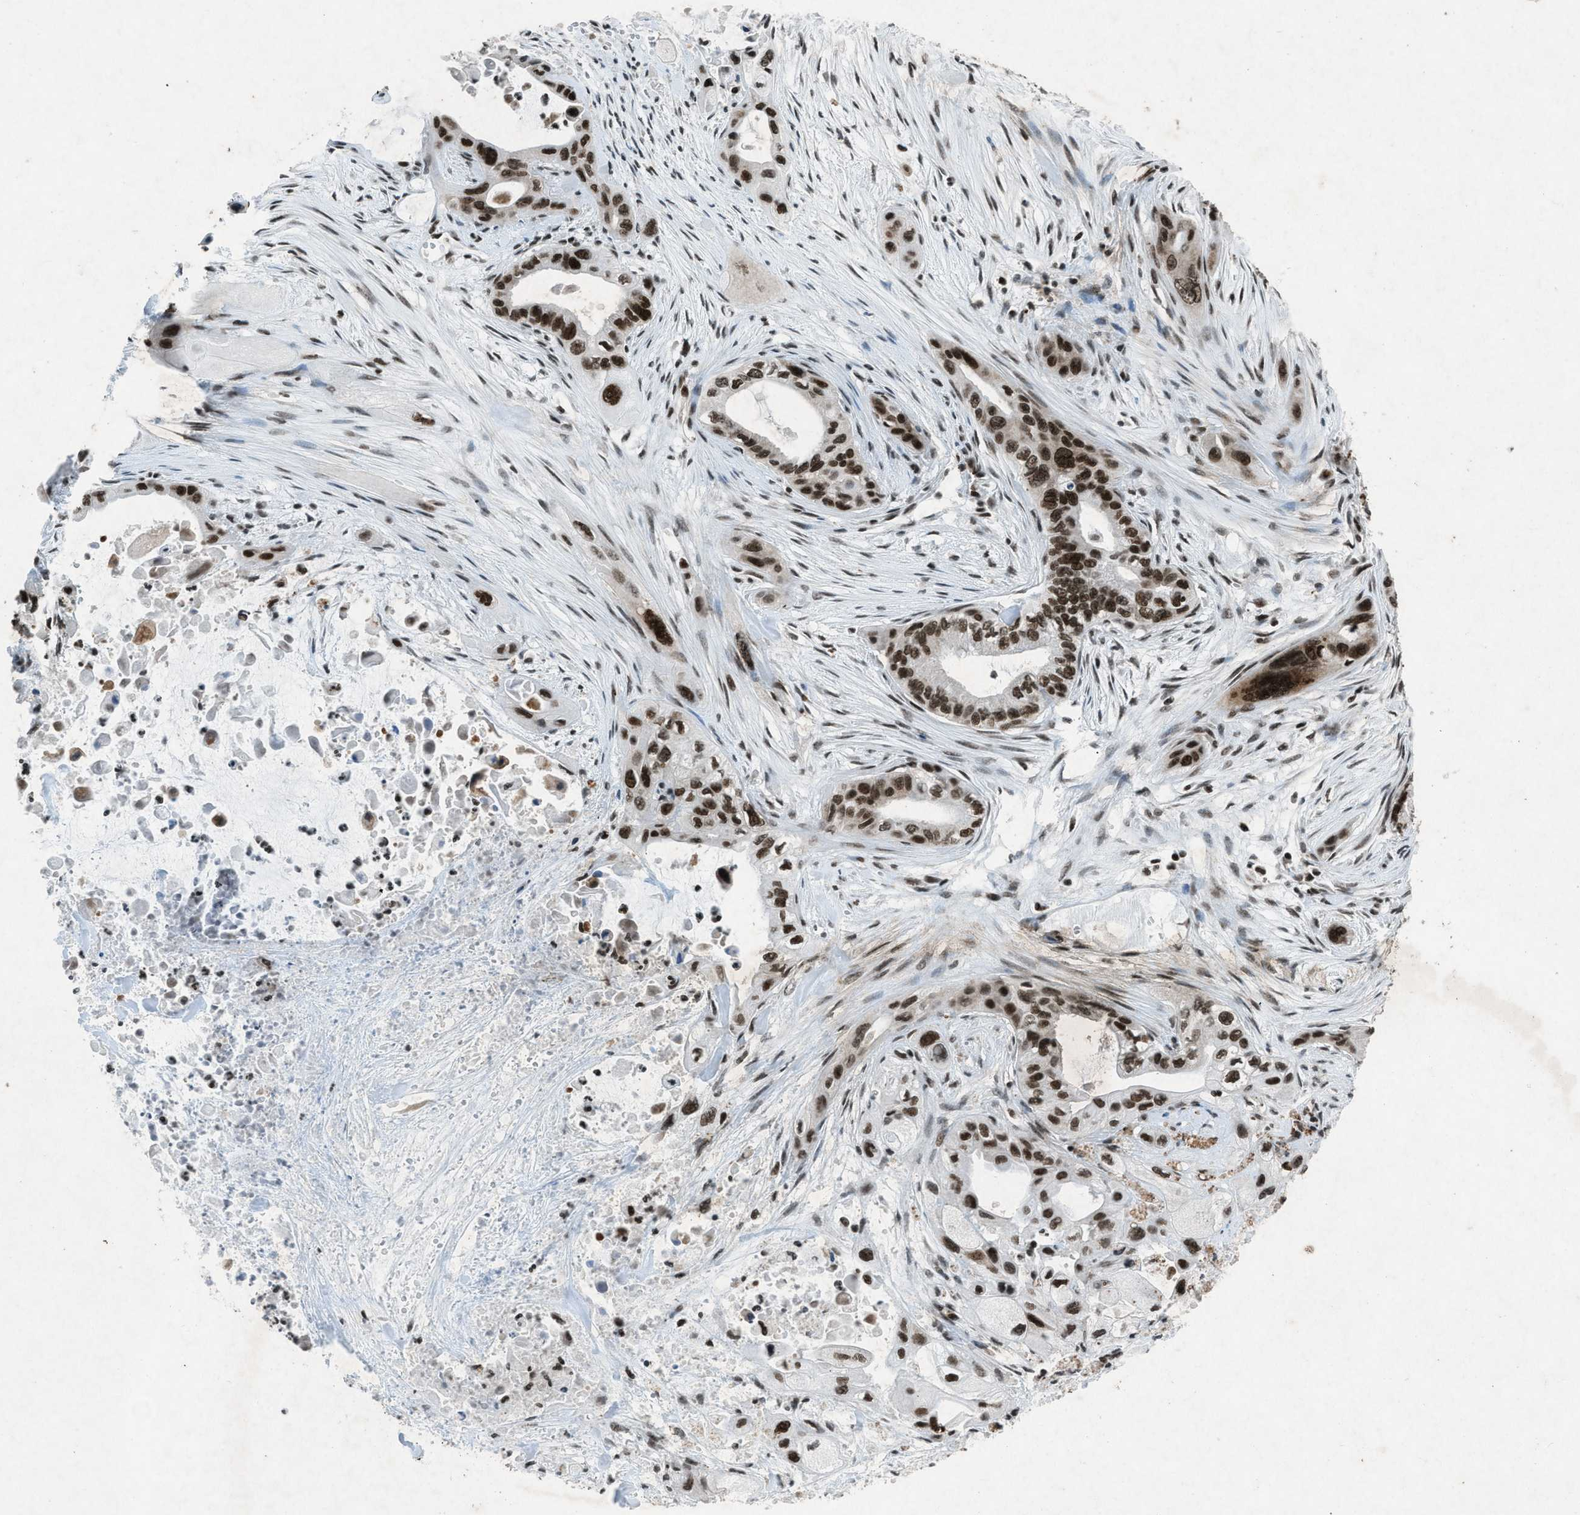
{"staining": {"intensity": "strong", "quantity": ">75%", "location": "nuclear"}, "tissue": "pancreatic cancer", "cell_type": "Tumor cells", "image_type": "cancer", "snomed": [{"axis": "morphology", "description": "Adenocarcinoma, NOS"}, {"axis": "topography", "description": "Pancreas"}], "caption": "Protein analysis of pancreatic adenocarcinoma tissue displays strong nuclear expression in about >75% of tumor cells. (IHC, brightfield microscopy, high magnification).", "gene": "NXF1", "patient": {"sex": "male", "age": 73}}